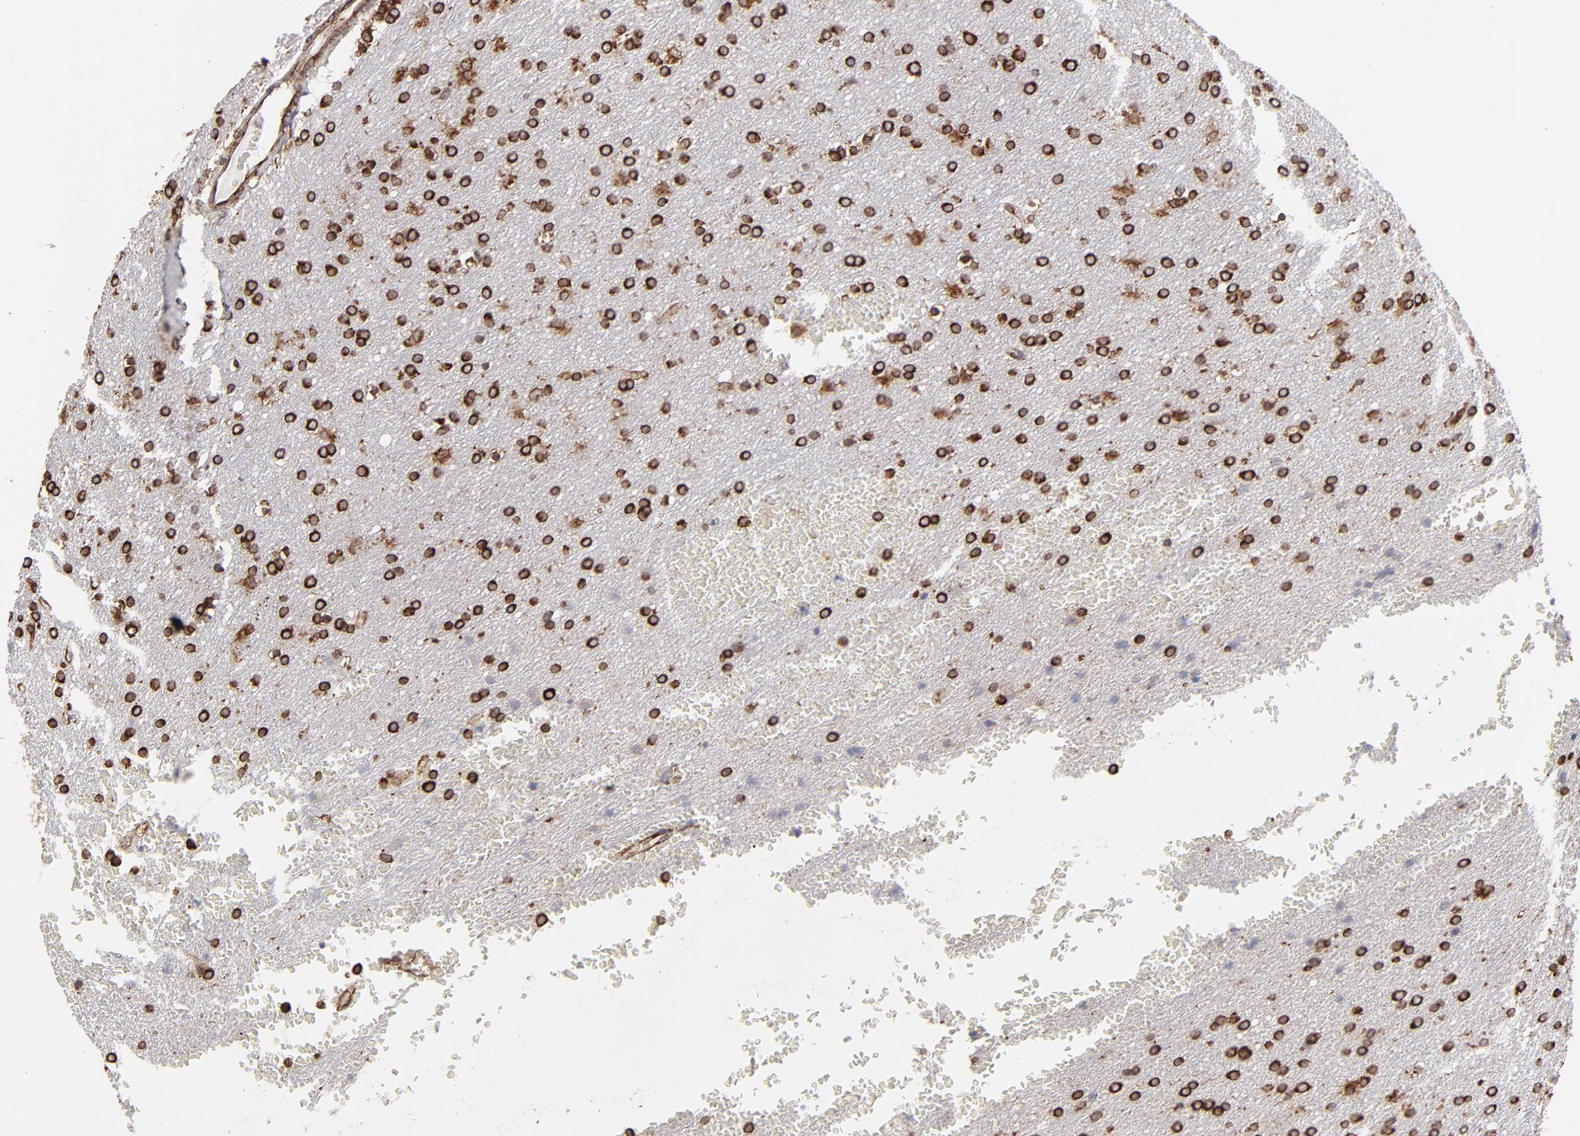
{"staining": {"intensity": "strong", "quantity": ">75%", "location": "cytoplasmic/membranous"}, "tissue": "glioma", "cell_type": "Tumor cells", "image_type": "cancer", "snomed": [{"axis": "morphology", "description": "Glioma, malignant, Low grade"}, {"axis": "topography", "description": "Brain"}], "caption": "The image shows immunohistochemical staining of malignant glioma (low-grade). There is strong cytoplasmic/membranous positivity is seen in approximately >75% of tumor cells.", "gene": "KTN1", "patient": {"sex": "female", "age": 32}}